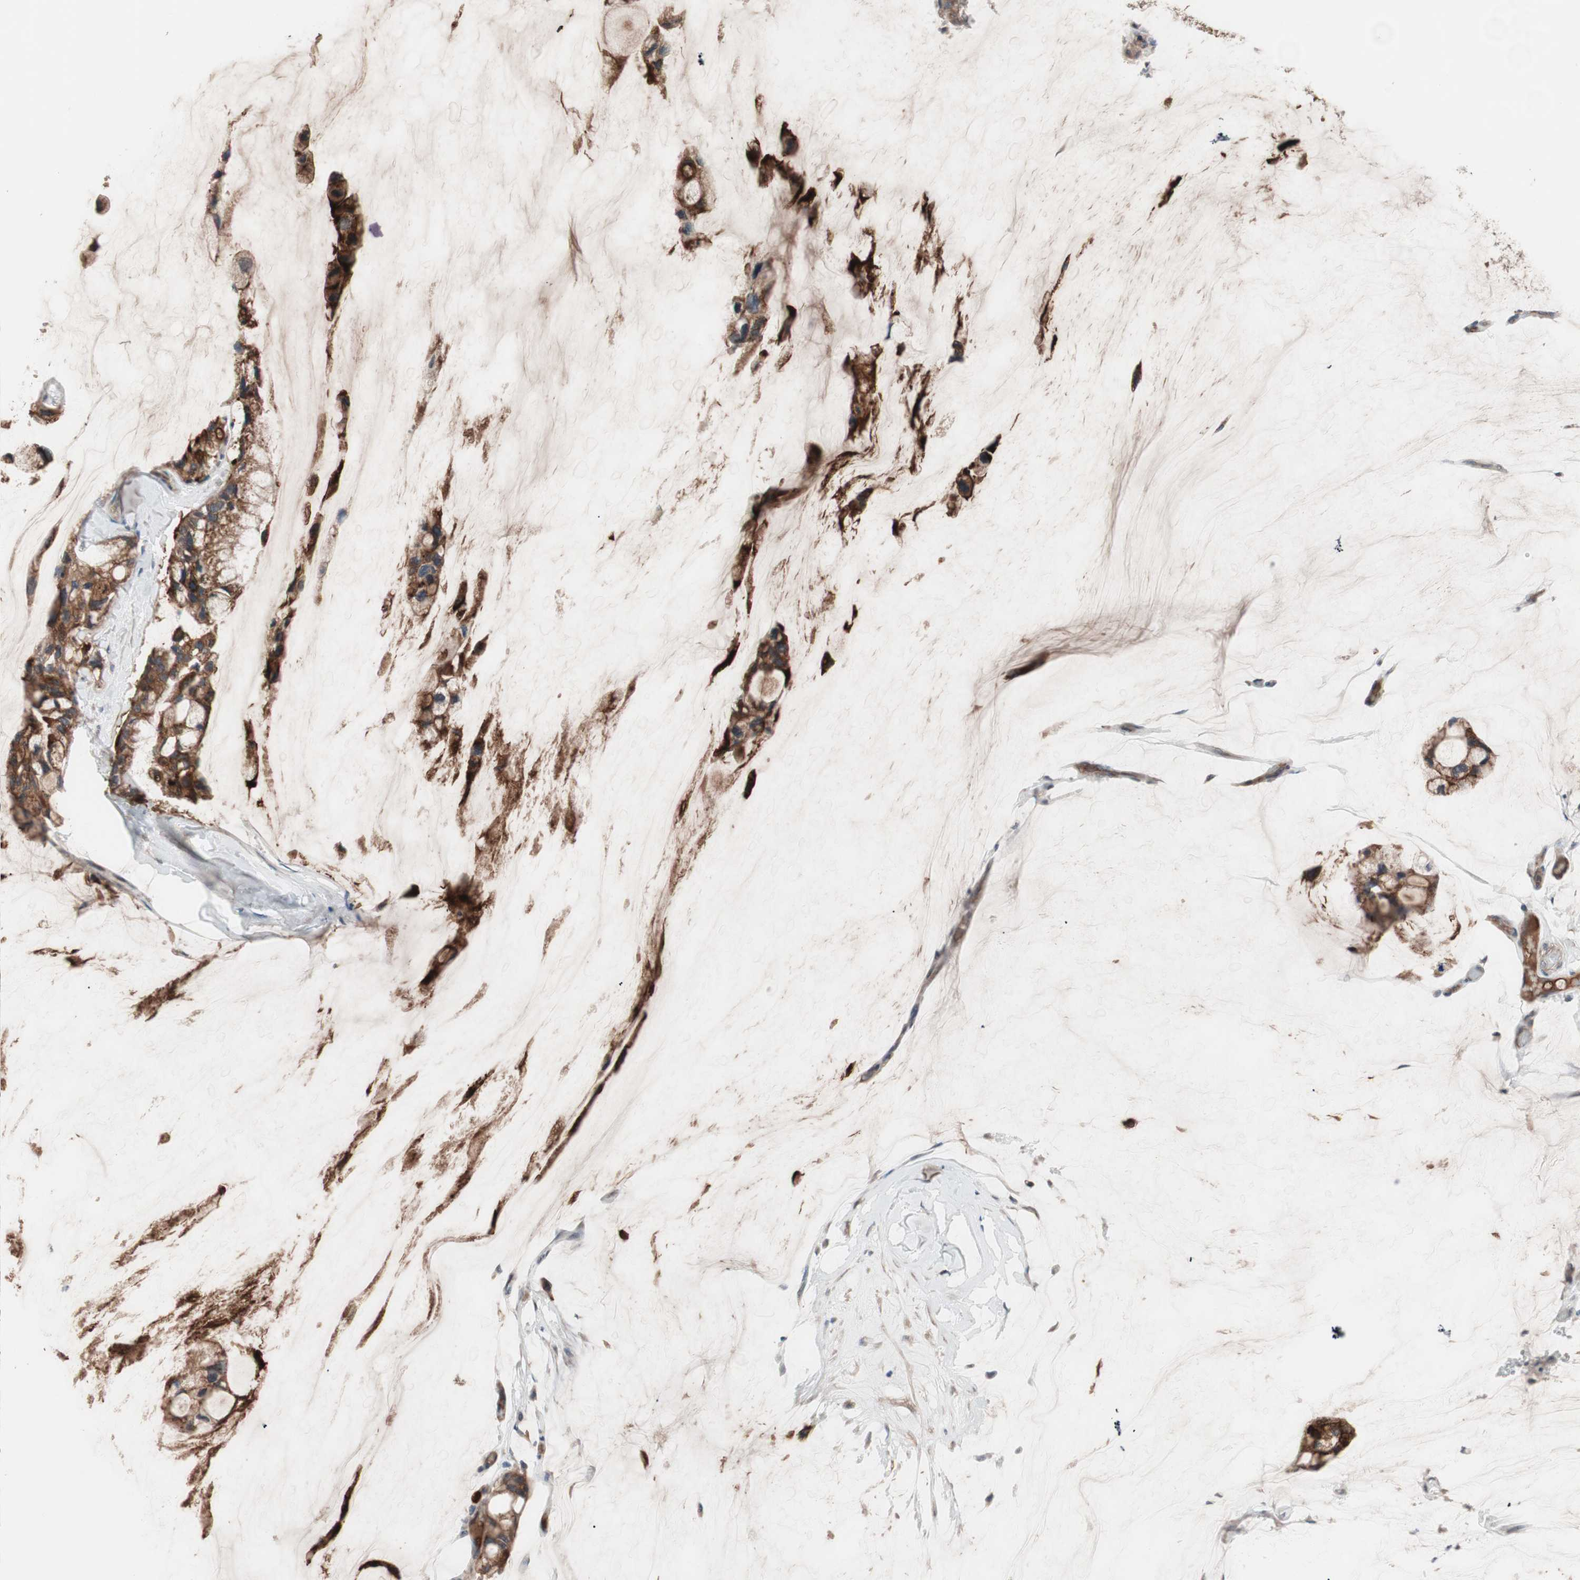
{"staining": {"intensity": "strong", "quantity": ">75%", "location": "cytoplasmic/membranous"}, "tissue": "ovarian cancer", "cell_type": "Tumor cells", "image_type": "cancer", "snomed": [{"axis": "morphology", "description": "Cystadenocarcinoma, mucinous, NOS"}, {"axis": "topography", "description": "Ovary"}], "caption": "Ovarian mucinous cystadenocarcinoma stained with a brown dye reveals strong cytoplasmic/membranous positive staining in about >75% of tumor cells.", "gene": "SDC4", "patient": {"sex": "female", "age": 39}}